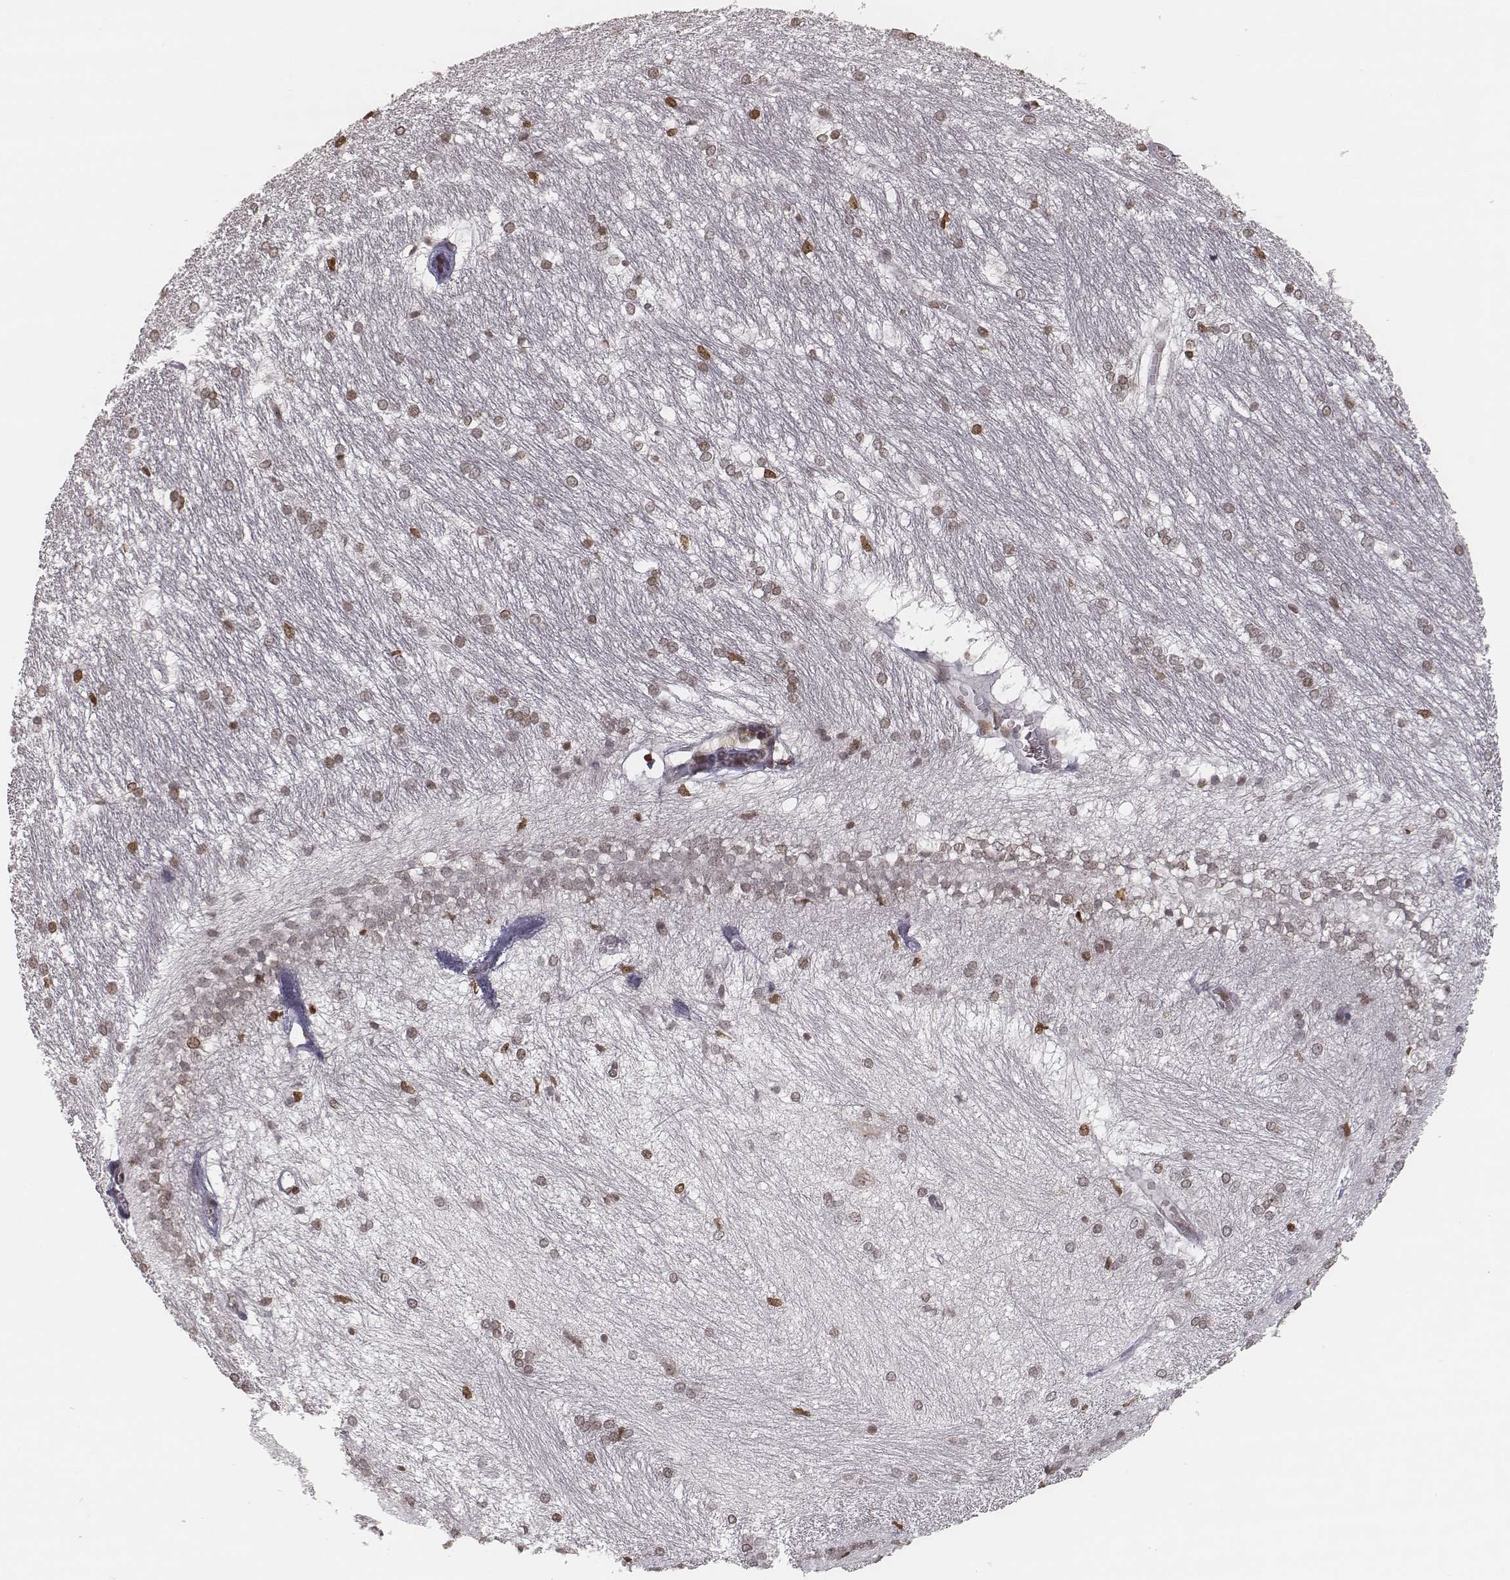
{"staining": {"intensity": "moderate", "quantity": "<25%", "location": "nuclear"}, "tissue": "hippocampus", "cell_type": "Glial cells", "image_type": "normal", "snomed": [{"axis": "morphology", "description": "Normal tissue, NOS"}, {"axis": "topography", "description": "Cerebral cortex"}, {"axis": "topography", "description": "Hippocampus"}], "caption": "Immunohistochemical staining of unremarkable human hippocampus exhibits moderate nuclear protein staining in about <25% of glial cells.", "gene": "HMGA2", "patient": {"sex": "female", "age": 19}}